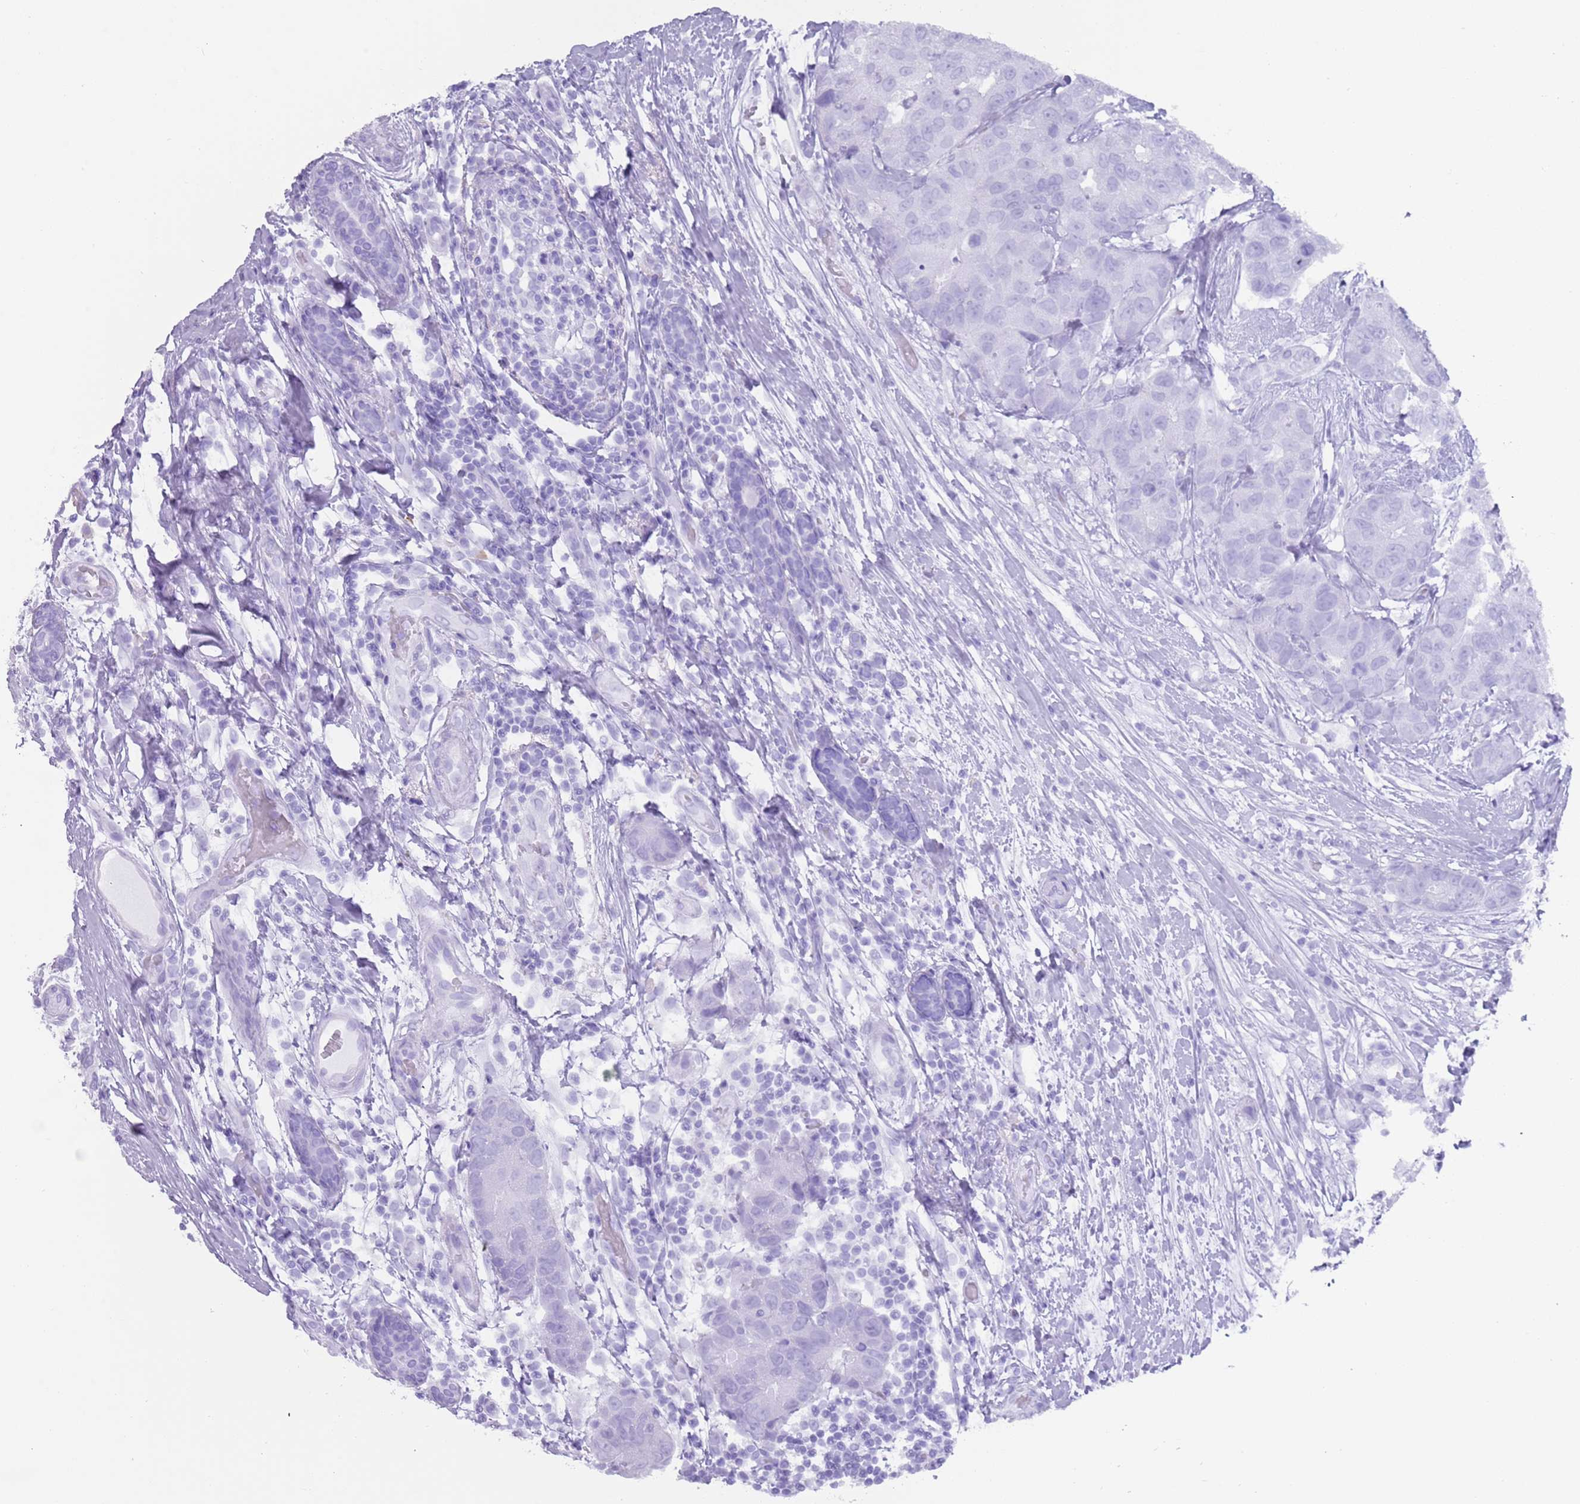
{"staining": {"intensity": "negative", "quantity": "none", "location": "none"}, "tissue": "breast cancer", "cell_type": "Tumor cells", "image_type": "cancer", "snomed": [{"axis": "morphology", "description": "Duct carcinoma"}, {"axis": "topography", "description": "Breast"}], "caption": "An IHC image of breast cancer is shown. There is no staining in tumor cells of breast cancer.", "gene": "MYADML2", "patient": {"sex": "female", "age": 62}}